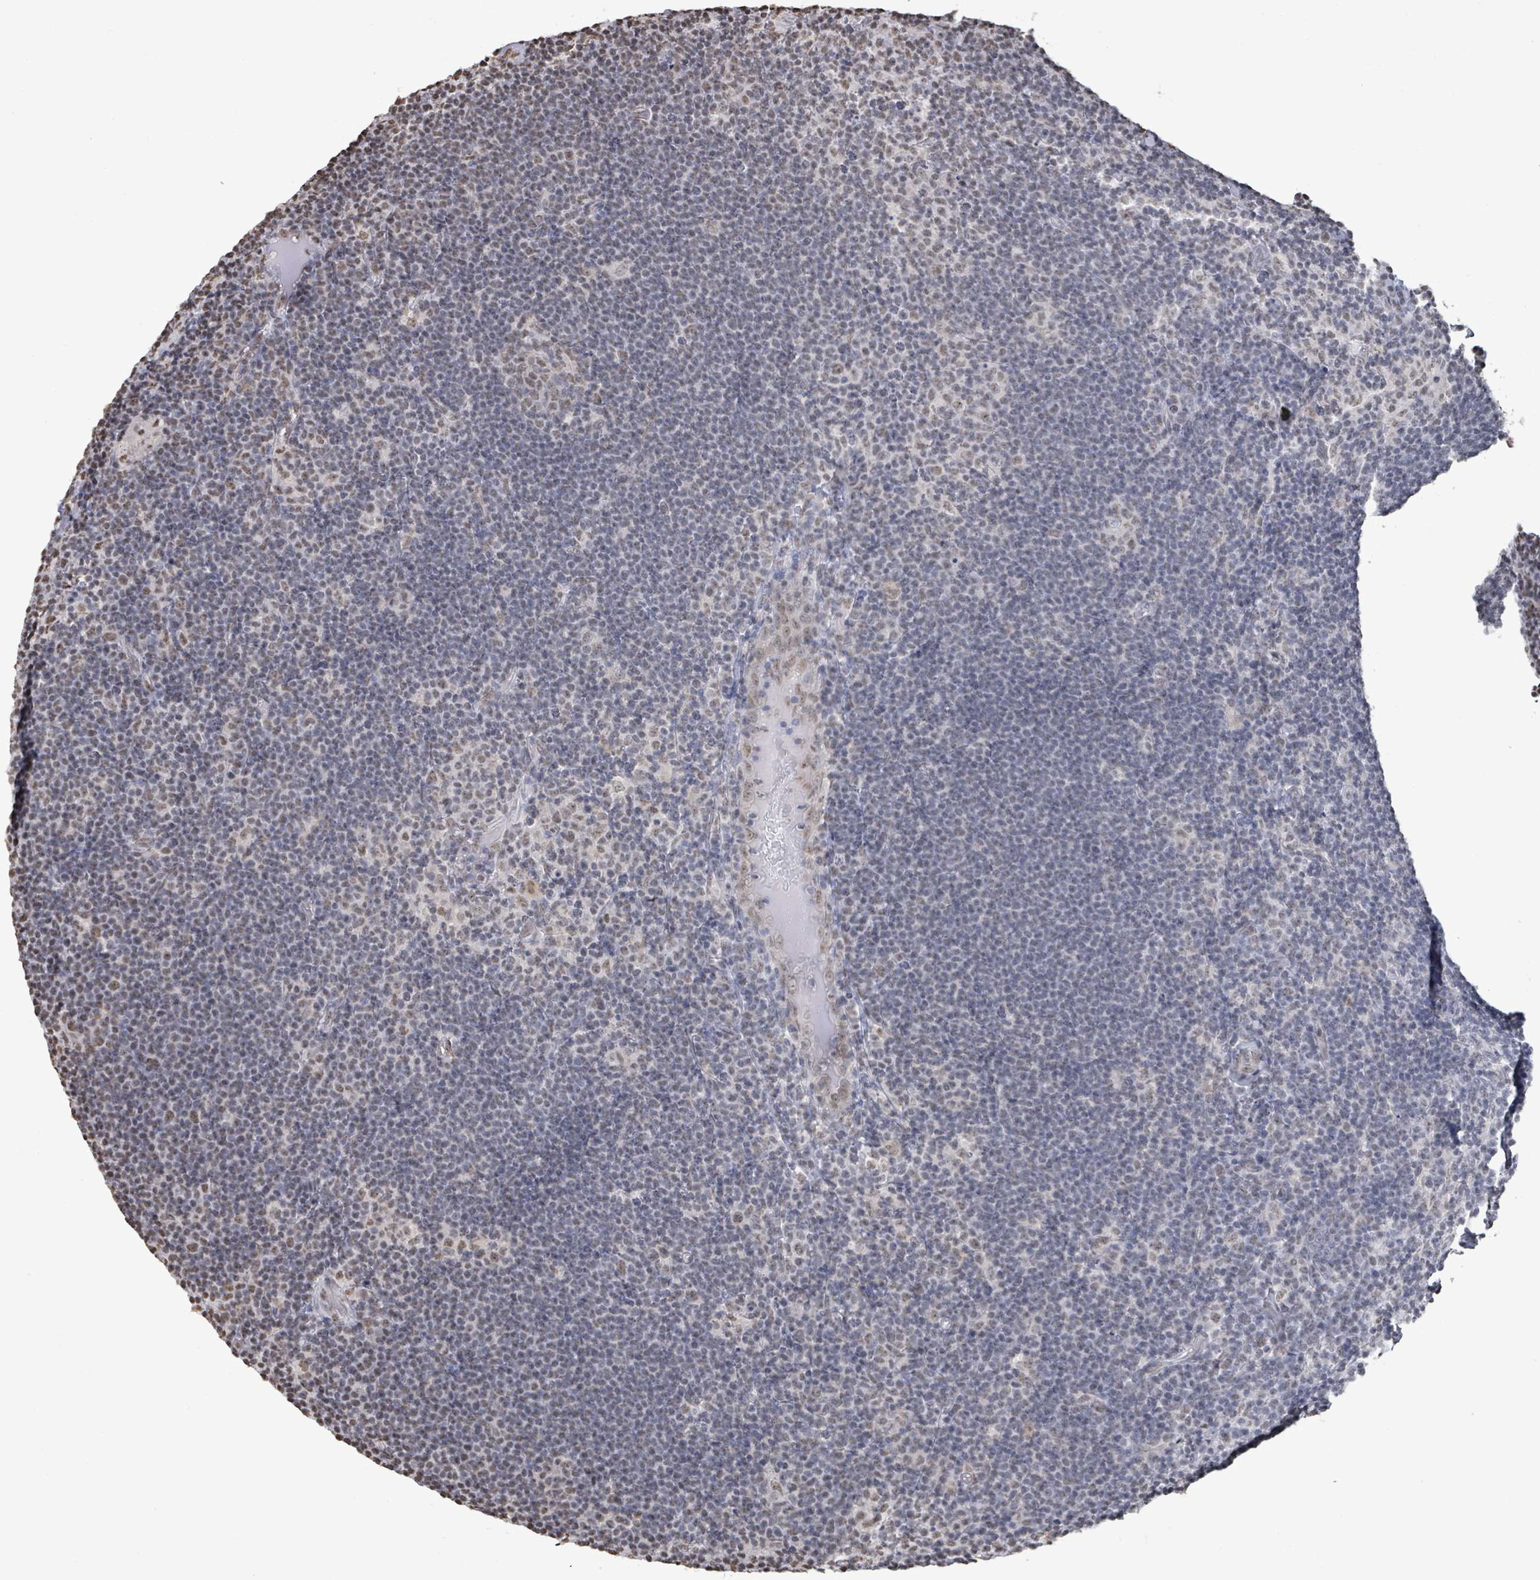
{"staining": {"intensity": "weak", "quantity": "25%-75%", "location": "nuclear"}, "tissue": "lymphoma", "cell_type": "Tumor cells", "image_type": "cancer", "snomed": [{"axis": "morphology", "description": "Hodgkin's disease, NOS"}, {"axis": "topography", "description": "Lymph node"}], "caption": "Human lymphoma stained for a protein (brown) demonstrates weak nuclear positive staining in approximately 25%-75% of tumor cells.", "gene": "SAMD14", "patient": {"sex": "female", "age": 57}}